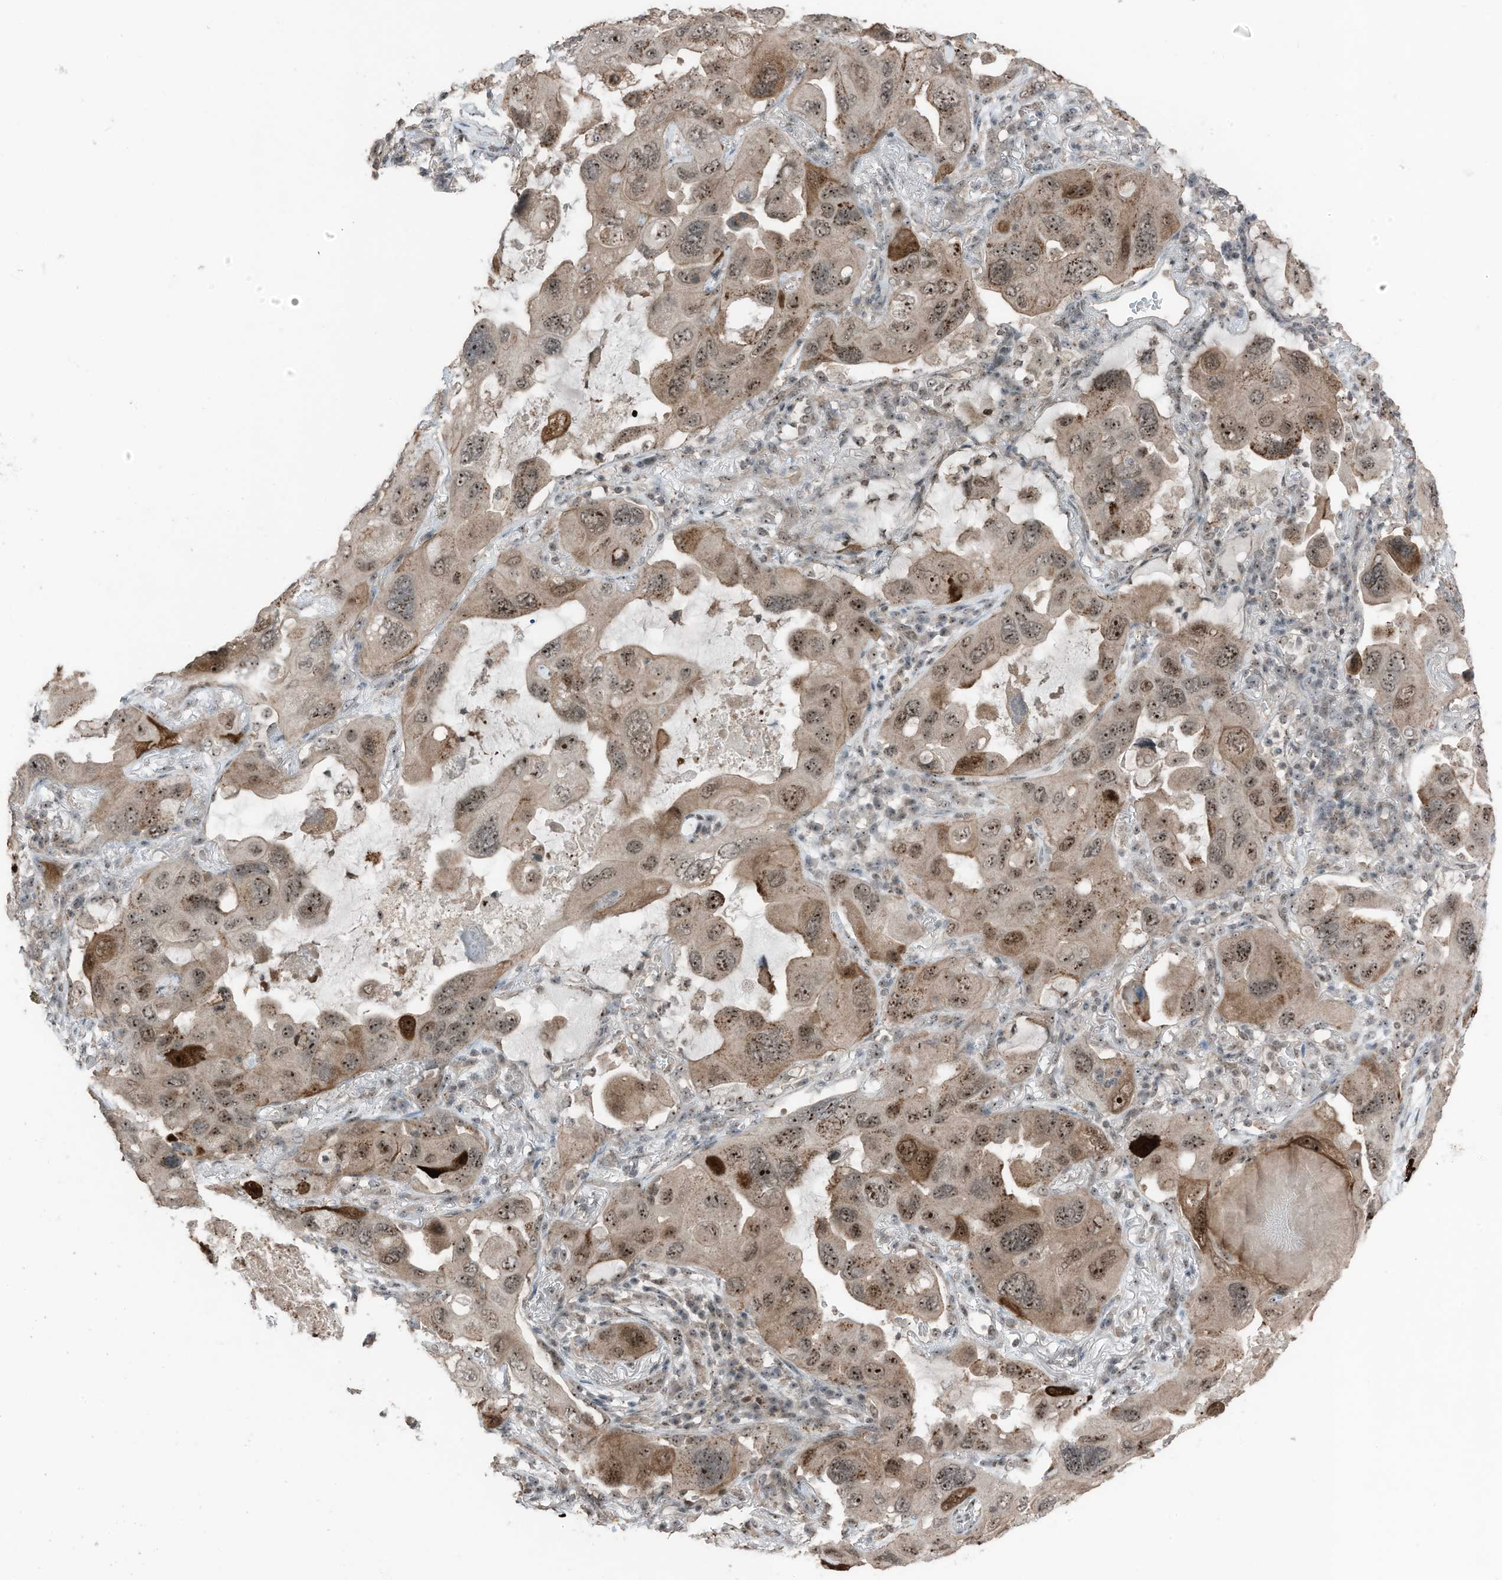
{"staining": {"intensity": "moderate", "quantity": ">75%", "location": "cytoplasmic/membranous,nuclear"}, "tissue": "lung cancer", "cell_type": "Tumor cells", "image_type": "cancer", "snomed": [{"axis": "morphology", "description": "Squamous cell carcinoma, NOS"}, {"axis": "topography", "description": "Lung"}], "caption": "Lung cancer stained for a protein (brown) demonstrates moderate cytoplasmic/membranous and nuclear positive expression in about >75% of tumor cells.", "gene": "UTP3", "patient": {"sex": "female", "age": 73}}